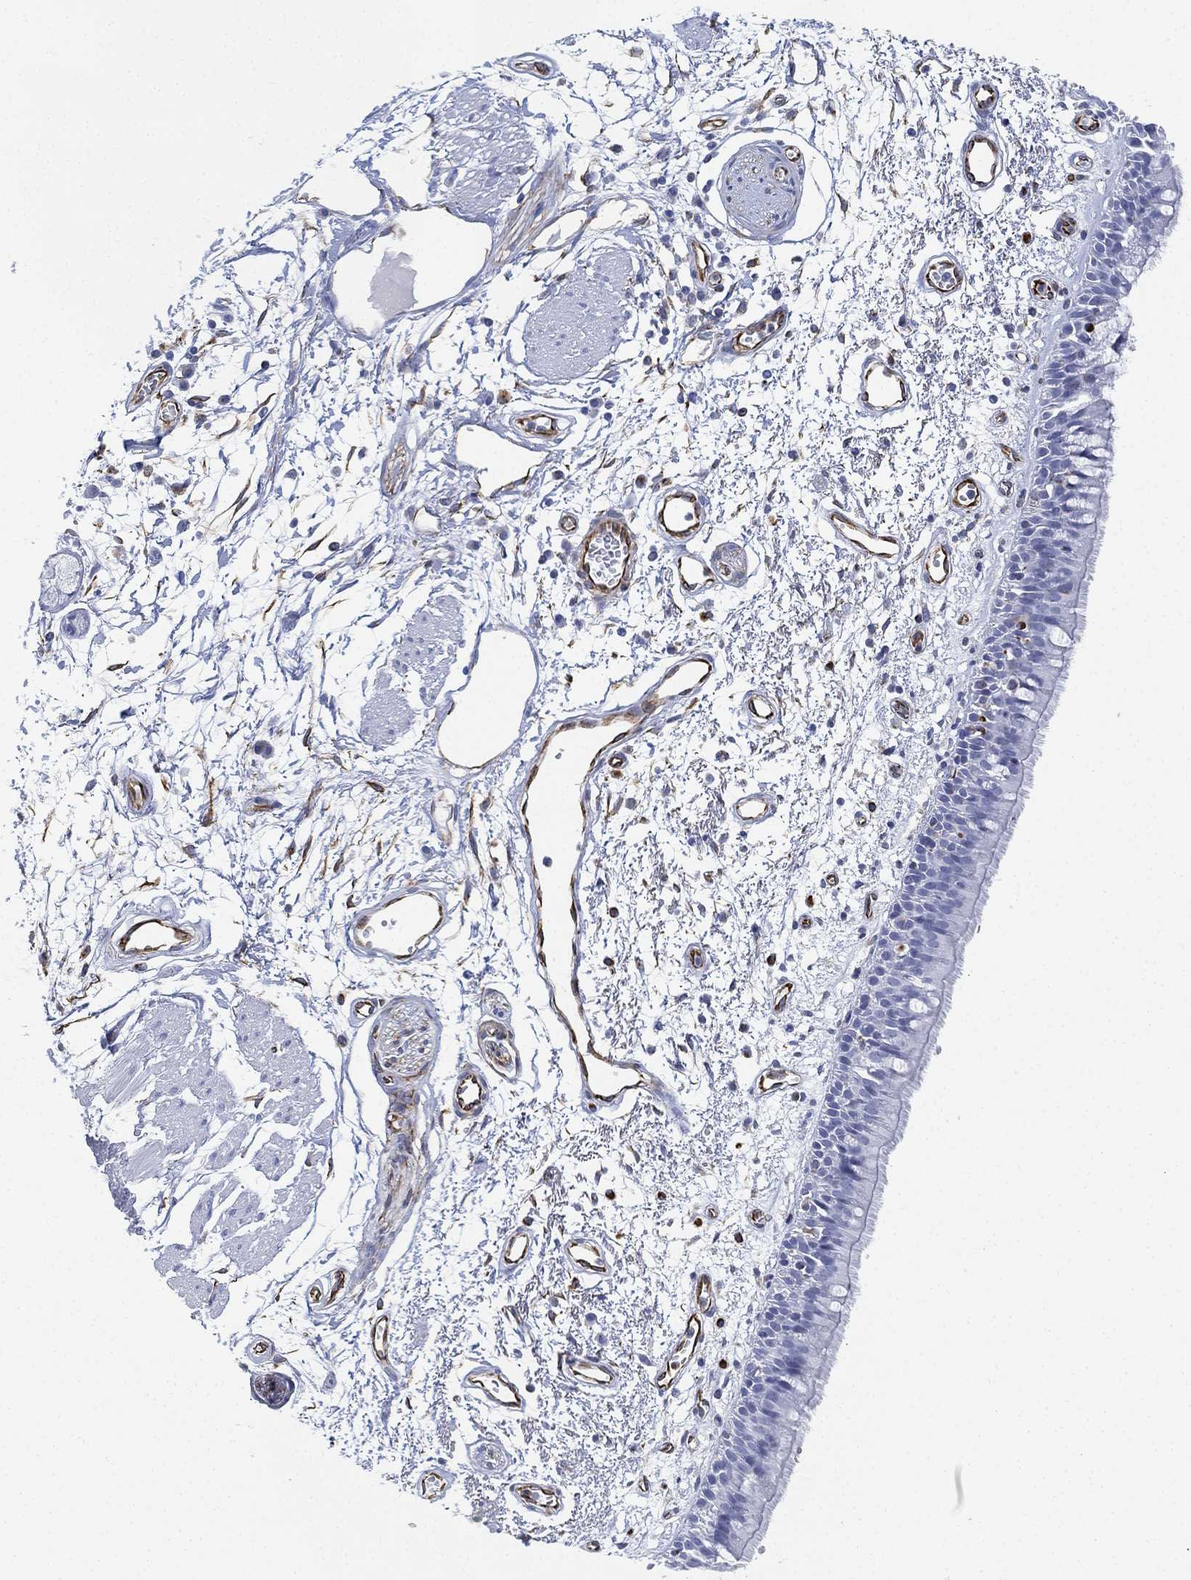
{"staining": {"intensity": "negative", "quantity": "none", "location": "none"}, "tissue": "bronchus", "cell_type": "Respiratory epithelial cells", "image_type": "normal", "snomed": [{"axis": "morphology", "description": "Normal tissue, NOS"}, {"axis": "morphology", "description": "Squamous cell carcinoma, NOS"}, {"axis": "topography", "description": "Cartilage tissue"}, {"axis": "topography", "description": "Bronchus"}, {"axis": "topography", "description": "Lung"}], "caption": "Protein analysis of unremarkable bronchus displays no significant staining in respiratory epithelial cells.", "gene": "PSKH2", "patient": {"sex": "male", "age": 66}}